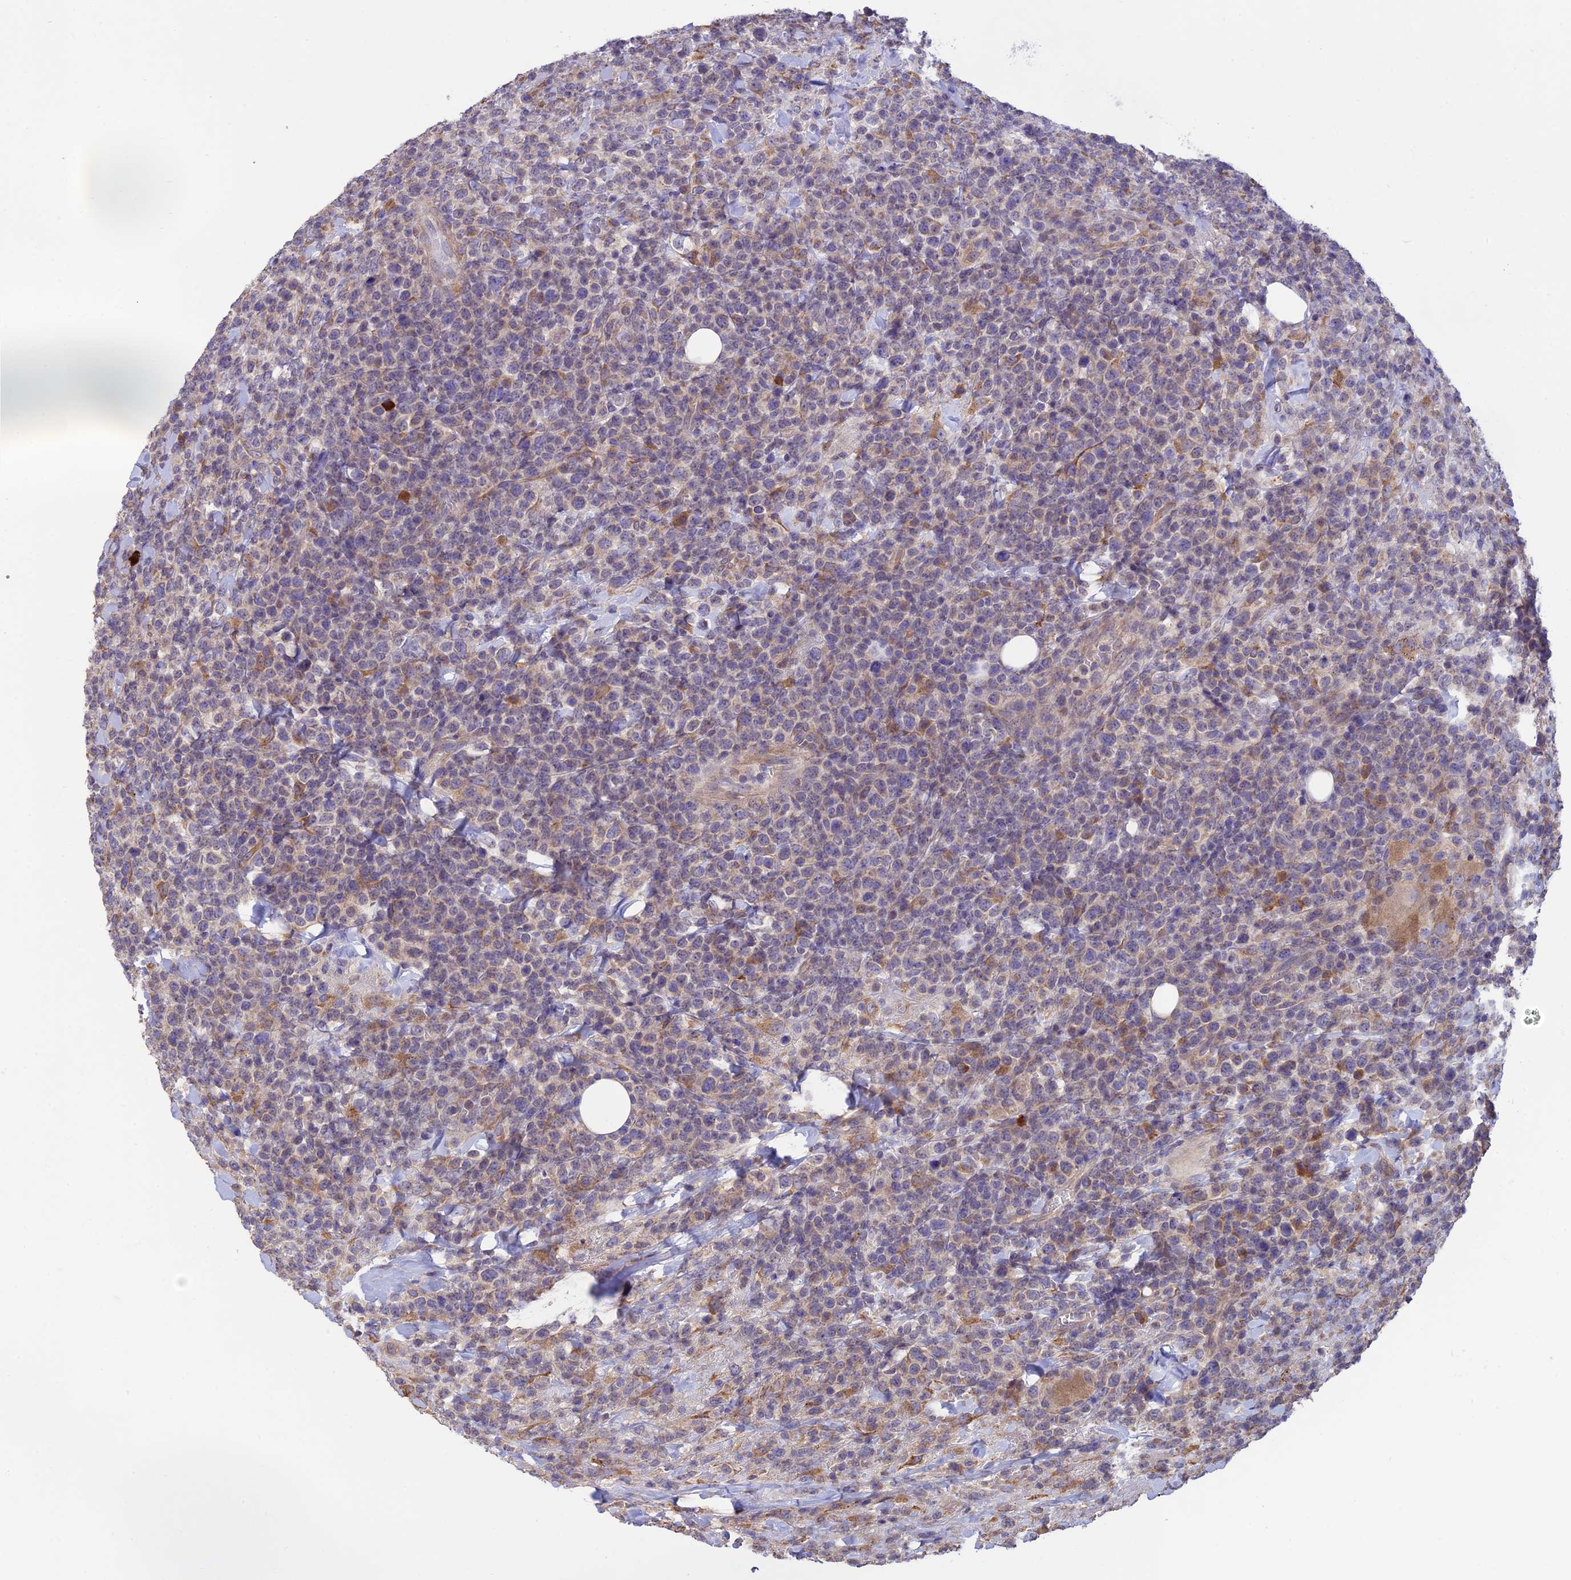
{"staining": {"intensity": "weak", "quantity": "<25%", "location": "cytoplasmic/membranous"}, "tissue": "lymphoma", "cell_type": "Tumor cells", "image_type": "cancer", "snomed": [{"axis": "morphology", "description": "Malignant lymphoma, non-Hodgkin's type, High grade"}, {"axis": "topography", "description": "Colon"}], "caption": "Tumor cells are negative for protein expression in human lymphoma.", "gene": "MRNIP", "patient": {"sex": "female", "age": 53}}